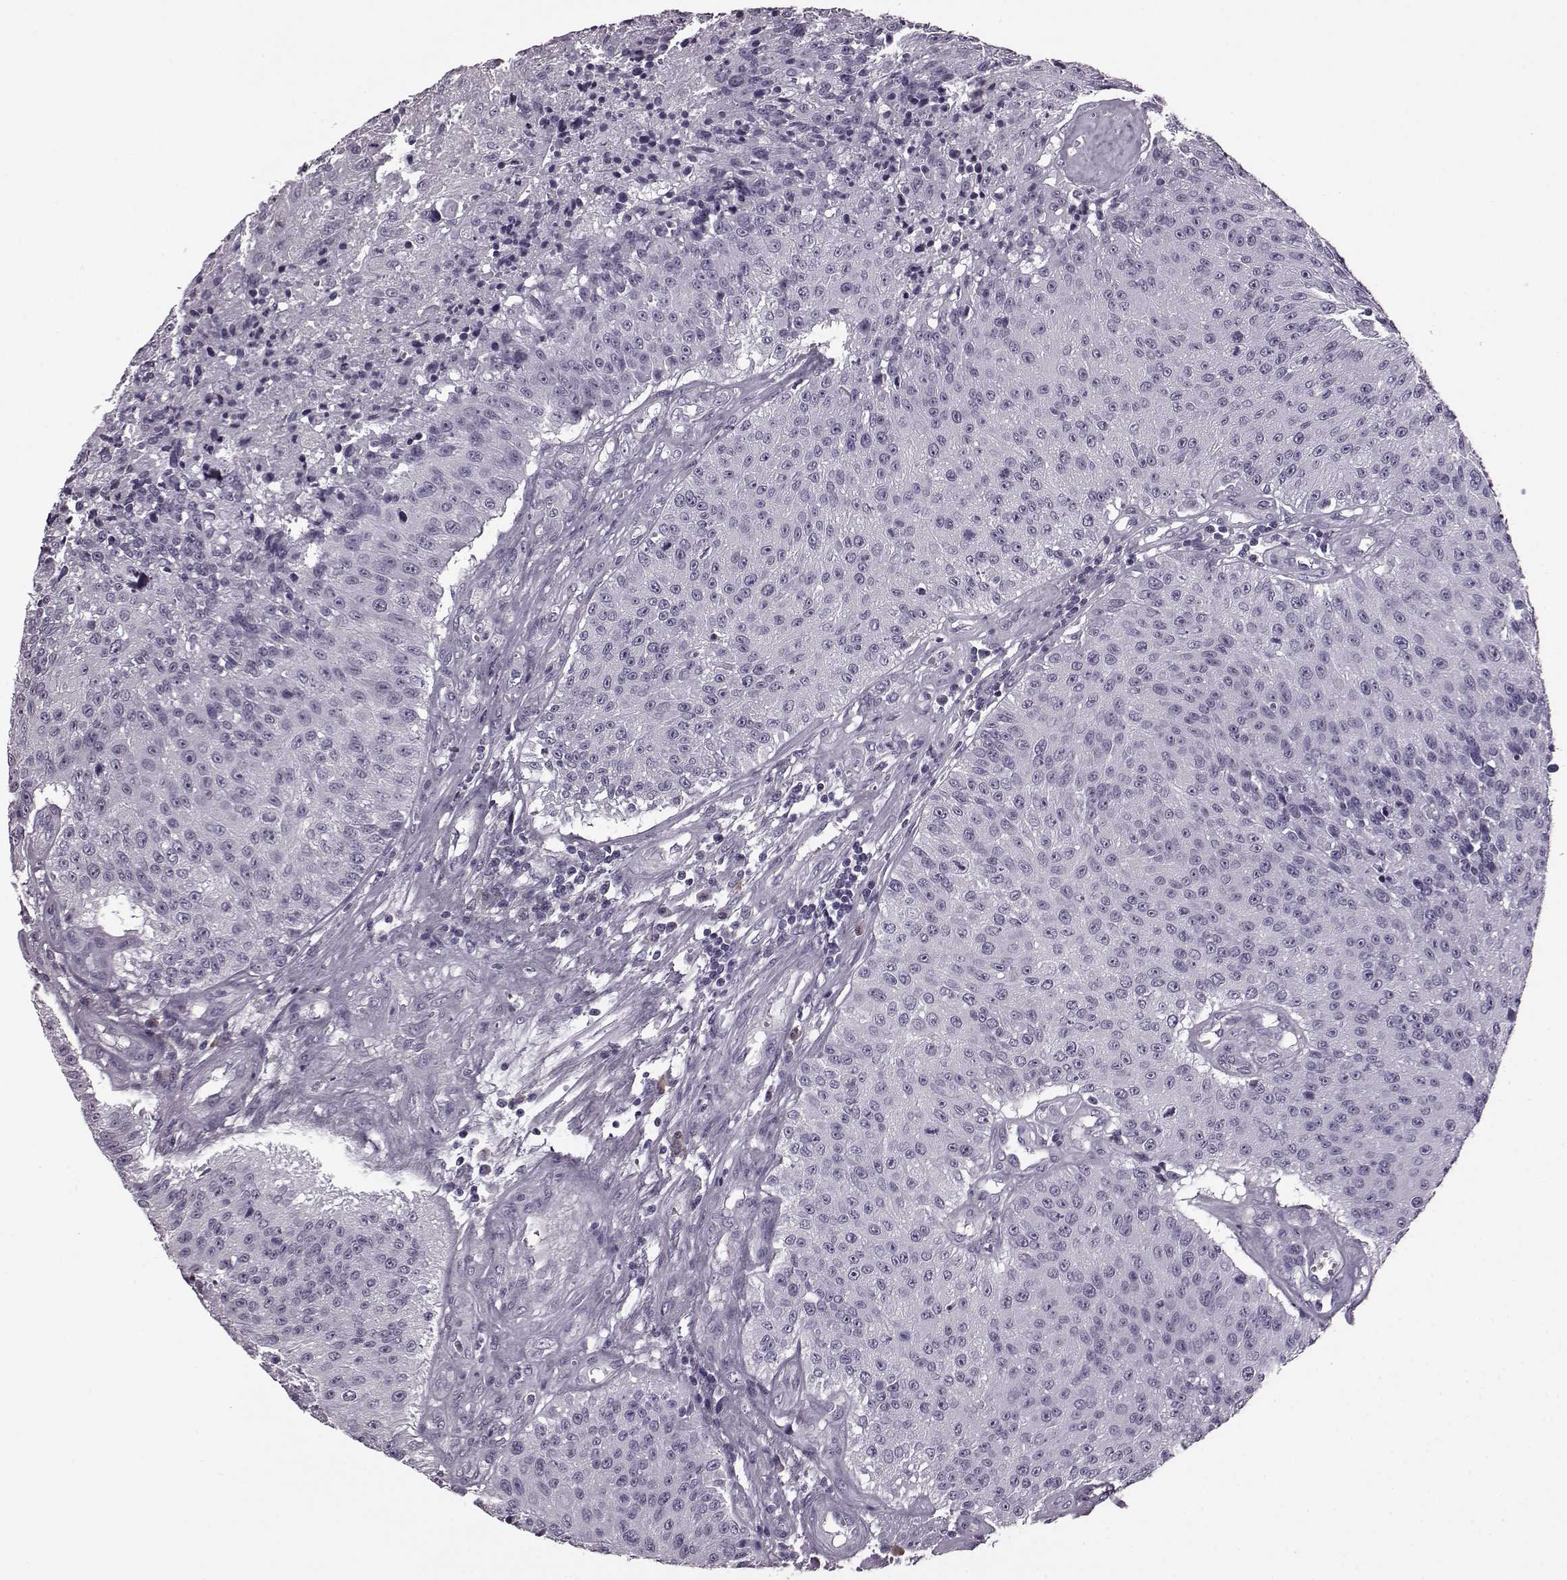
{"staining": {"intensity": "negative", "quantity": "none", "location": "none"}, "tissue": "urothelial cancer", "cell_type": "Tumor cells", "image_type": "cancer", "snomed": [{"axis": "morphology", "description": "Urothelial carcinoma, NOS"}, {"axis": "topography", "description": "Urinary bladder"}], "caption": "The image shows no staining of tumor cells in urothelial cancer.", "gene": "JSRP1", "patient": {"sex": "male", "age": 55}}